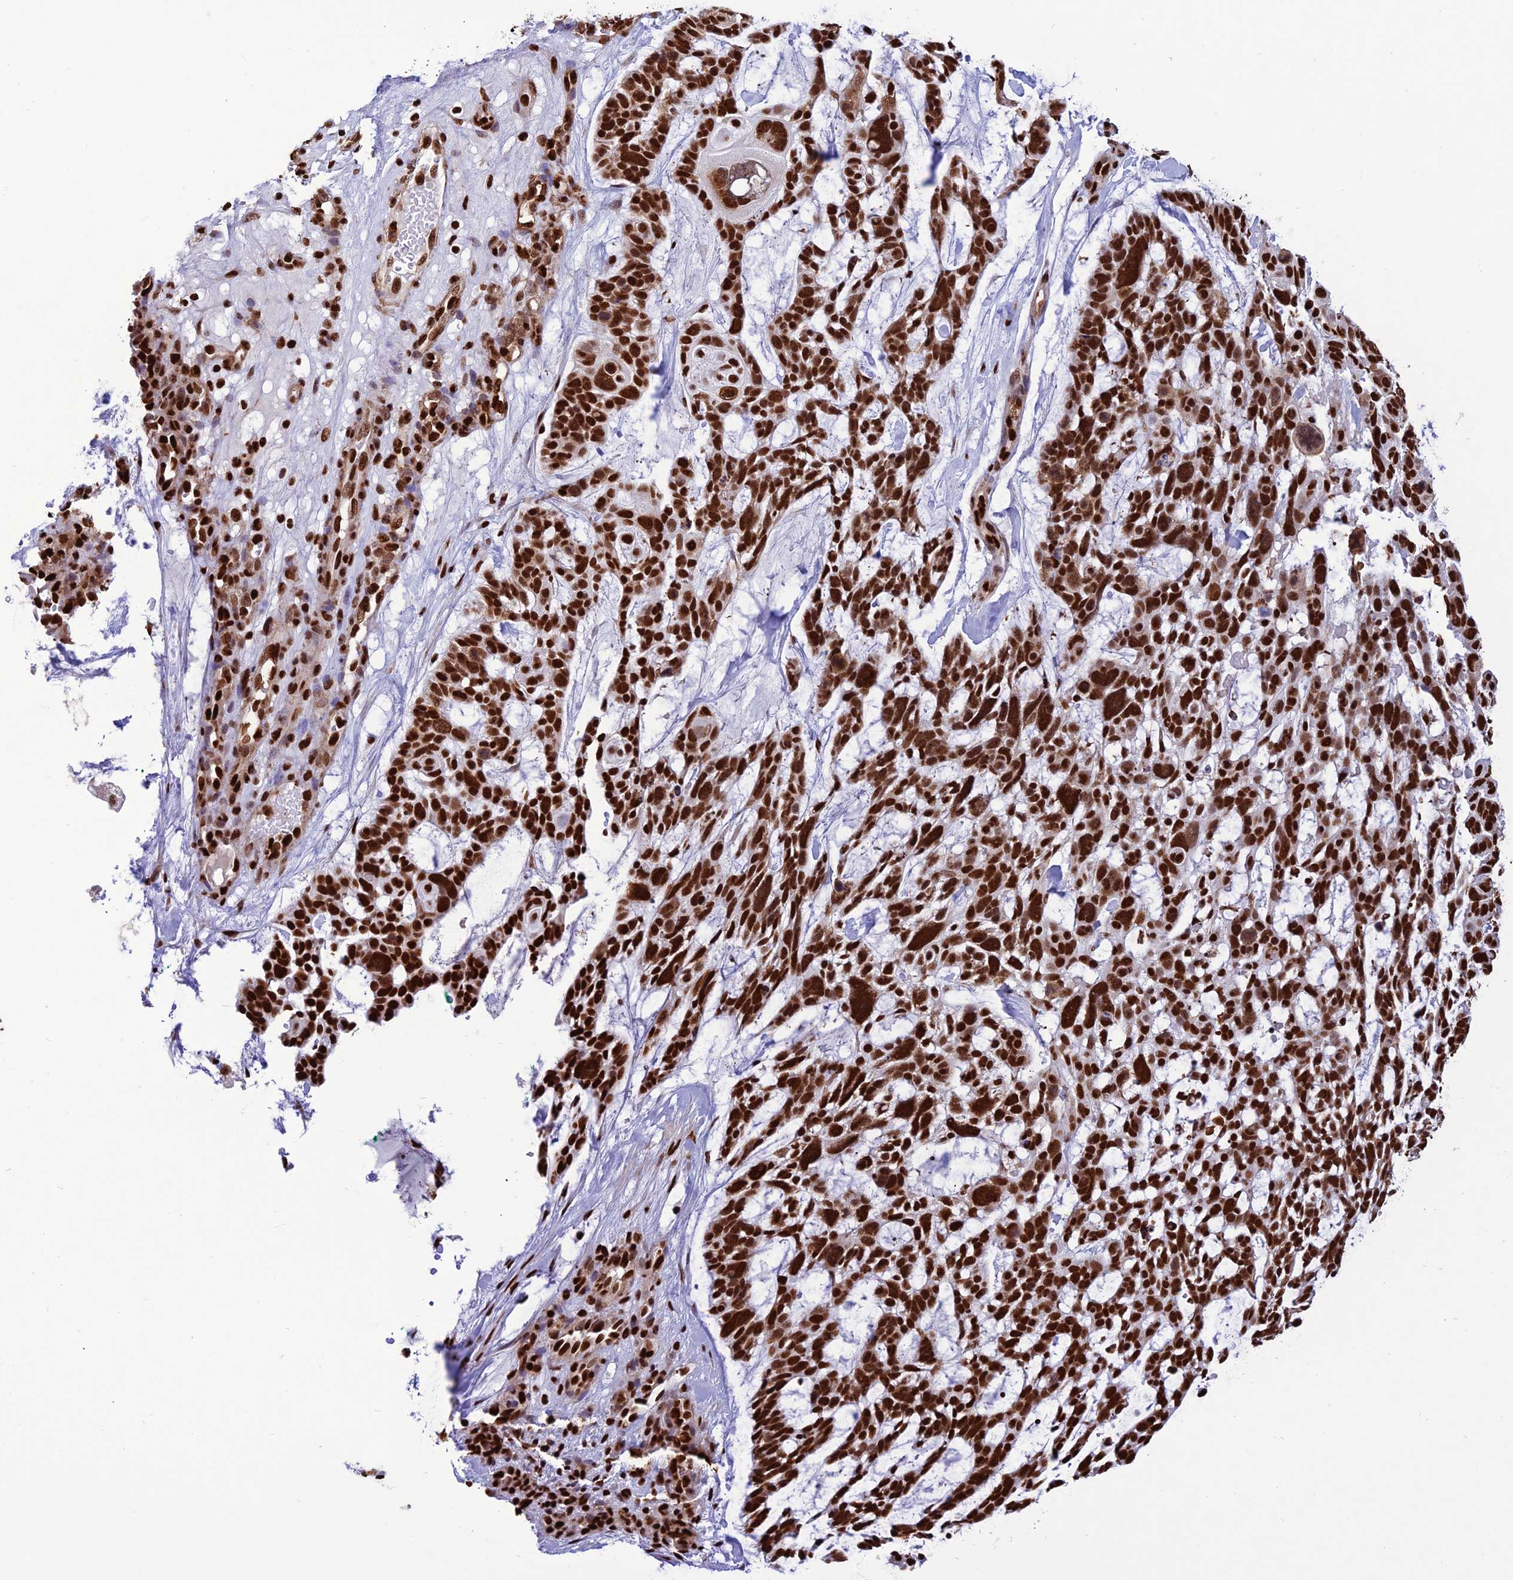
{"staining": {"intensity": "strong", "quantity": ">75%", "location": "nuclear"}, "tissue": "skin cancer", "cell_type": "Tumor cells", "image_type": "cancer", "snomed": [{"axis": "morphology", "description": "Basal cell carcinoma"}, {"axis": "topography", "description": "Skin"}], "caption": "A high-resolution image shows immunohistochemistry staining of skin cancer (basal cell carcinoma), which shows strong nuclear staining in approximately >75% of tumor cells.", "gene": "INO80E", "patient": {"sex": "male", "age": 88}}